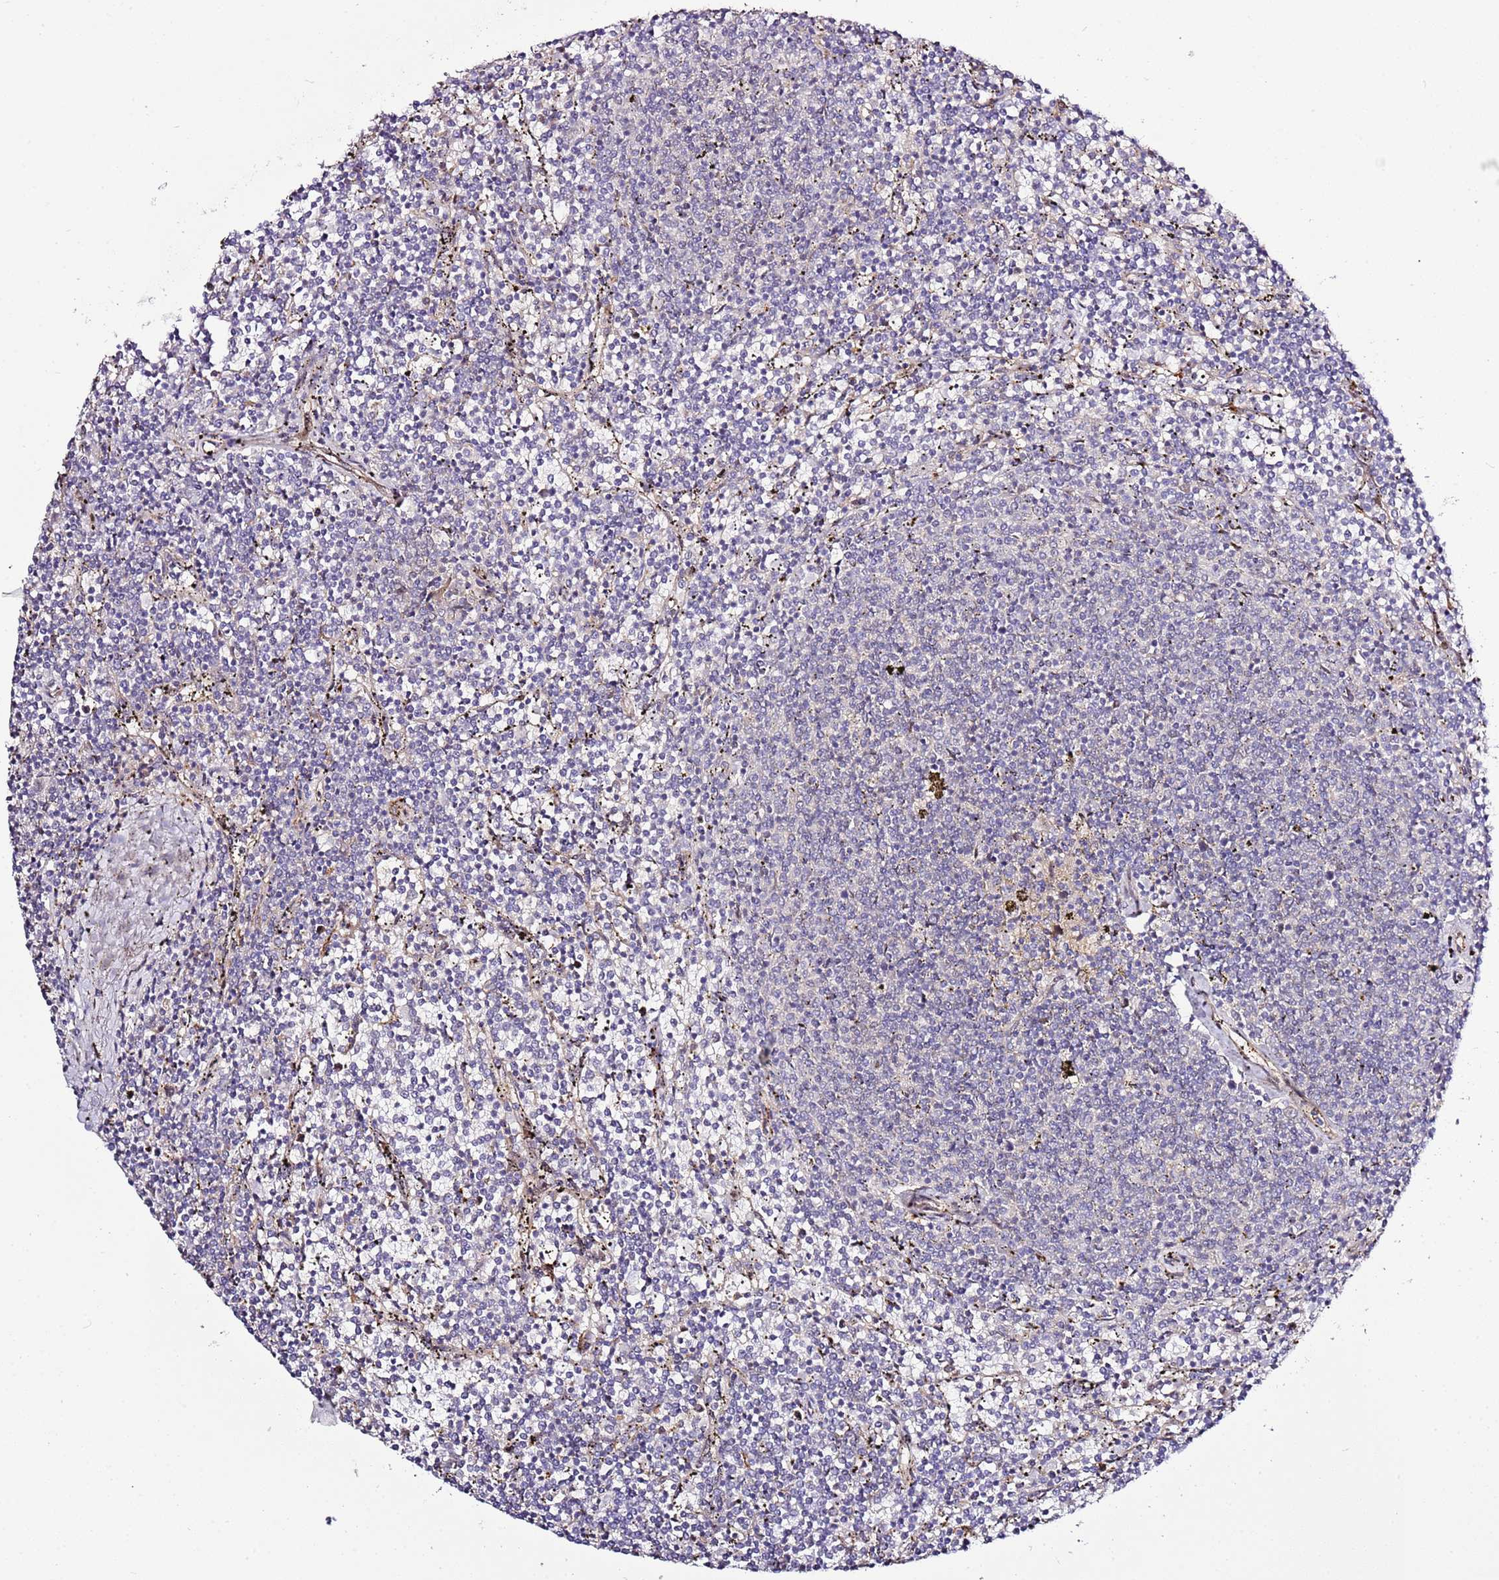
{"staining": {"intensity": "negative", "quantity": "none", "location": "none"}, "tissue": "lymphoma", "cell_type": "Tumor cells", "image_type": "cancer", "snomed": [{"axis": "morphology", "description": "Malignant lymphoma, non-Hodgkin's type, Low grade"}, {"axis": "topography", "description": "Spleen"}], "caption": "This is a image of IHC staining of lymphoma, which shows no expression in tumor cells. (DAB (3,3'-diaminobenzidine) IHC visualized using brightfield microscopy, high magnification).", "gene": "PVRIG", "patient": {"sex": "female", "age": 50}}